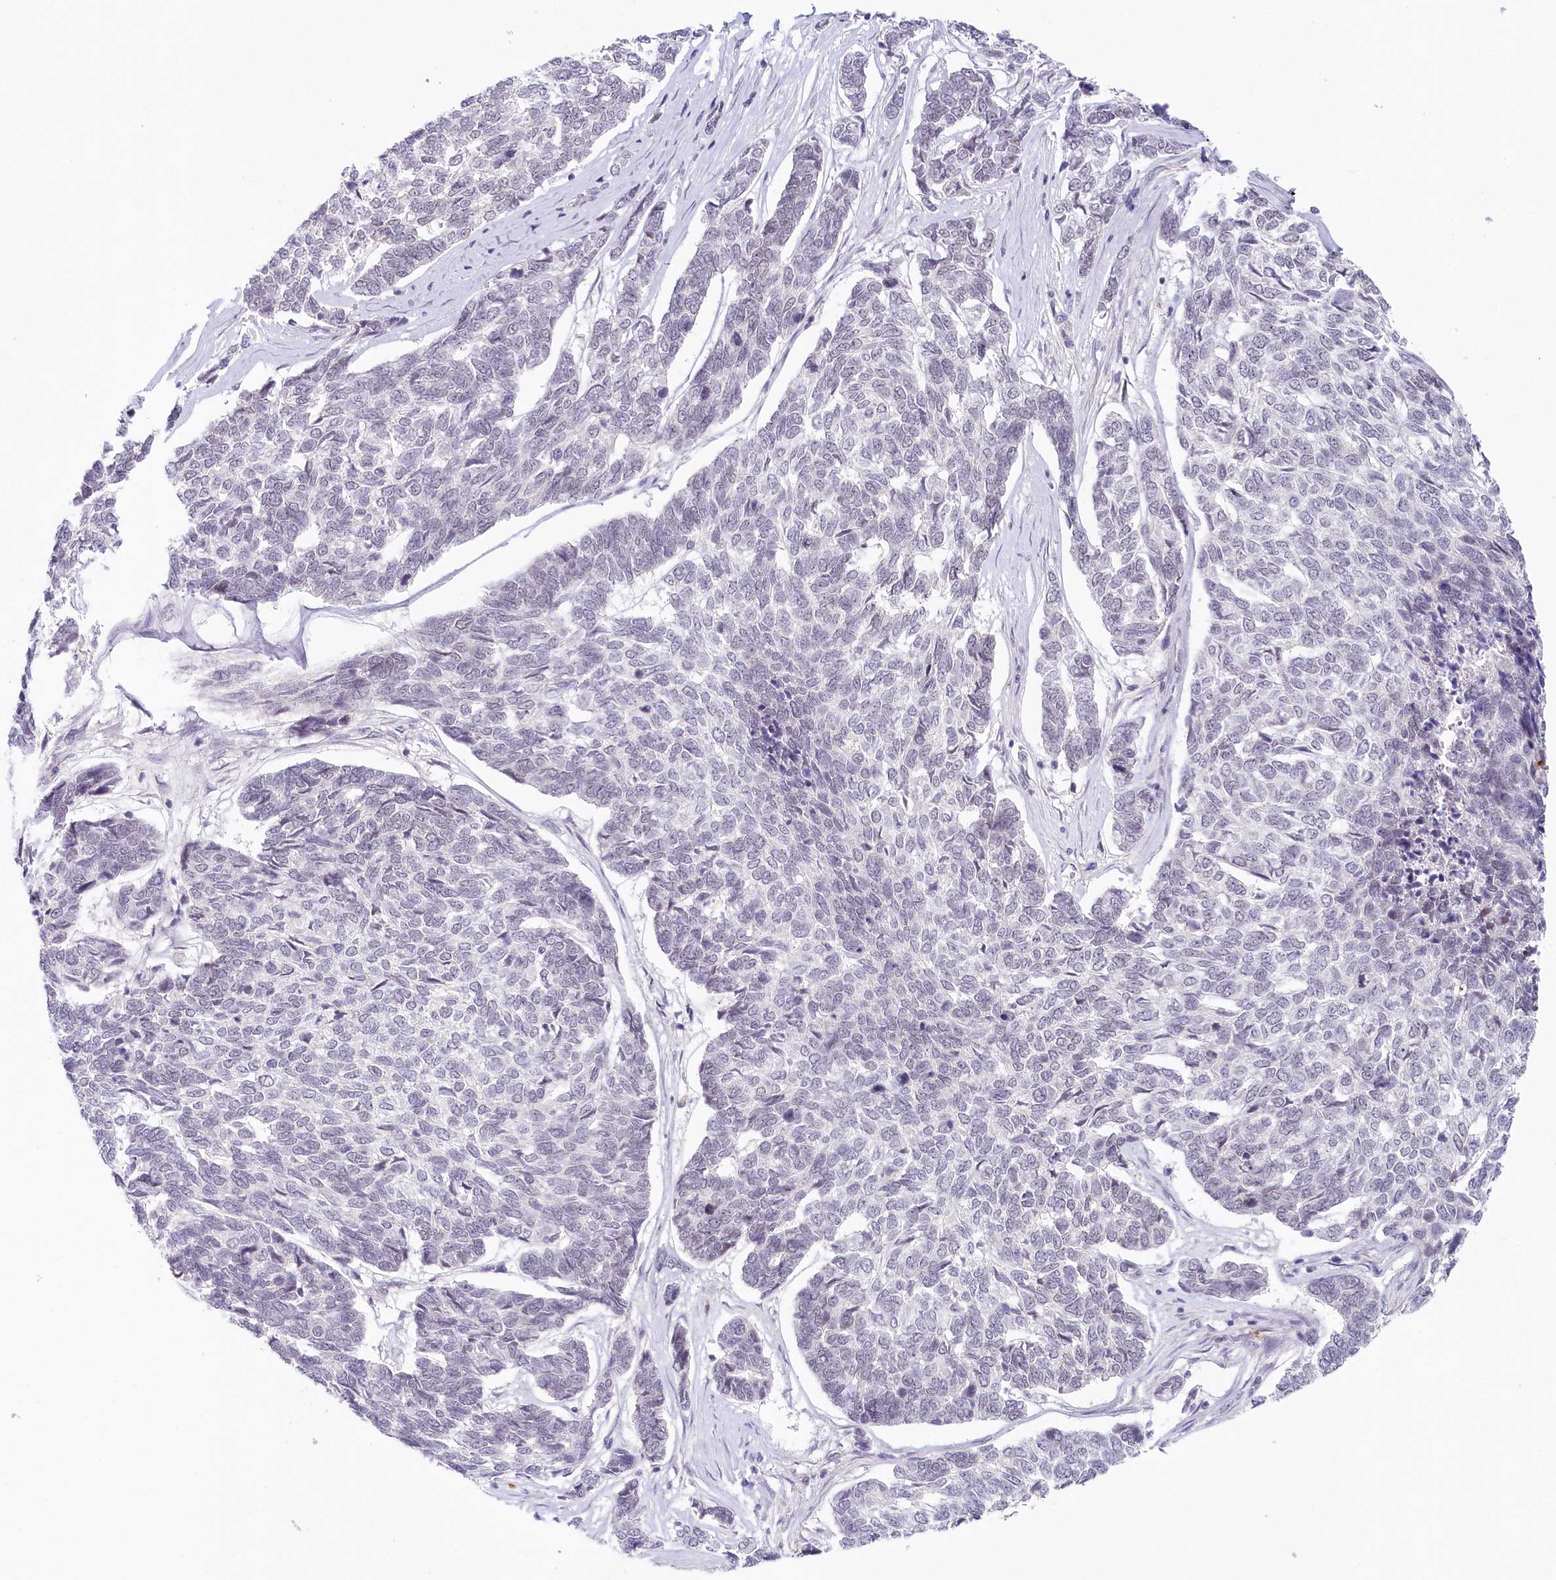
{"staining": {"intensity": "negative", "quantity": "none", "location": "none"}, "tissue": "skin cancer", "cell_type": "Tumor cells", "image_type": "cancer", "snomed": [{"axis": "morphology", "description": "Basal cell carcinoma"}, {"axis": "topography", "description": "Skin"}], "caption": "A photomicrograph of skin cancer (basal cell carcinoma) stained for a protein shows no brown staining in tumor cells.", "gene": "AMTN", "patient": {"sex": "female", "age": 65}}